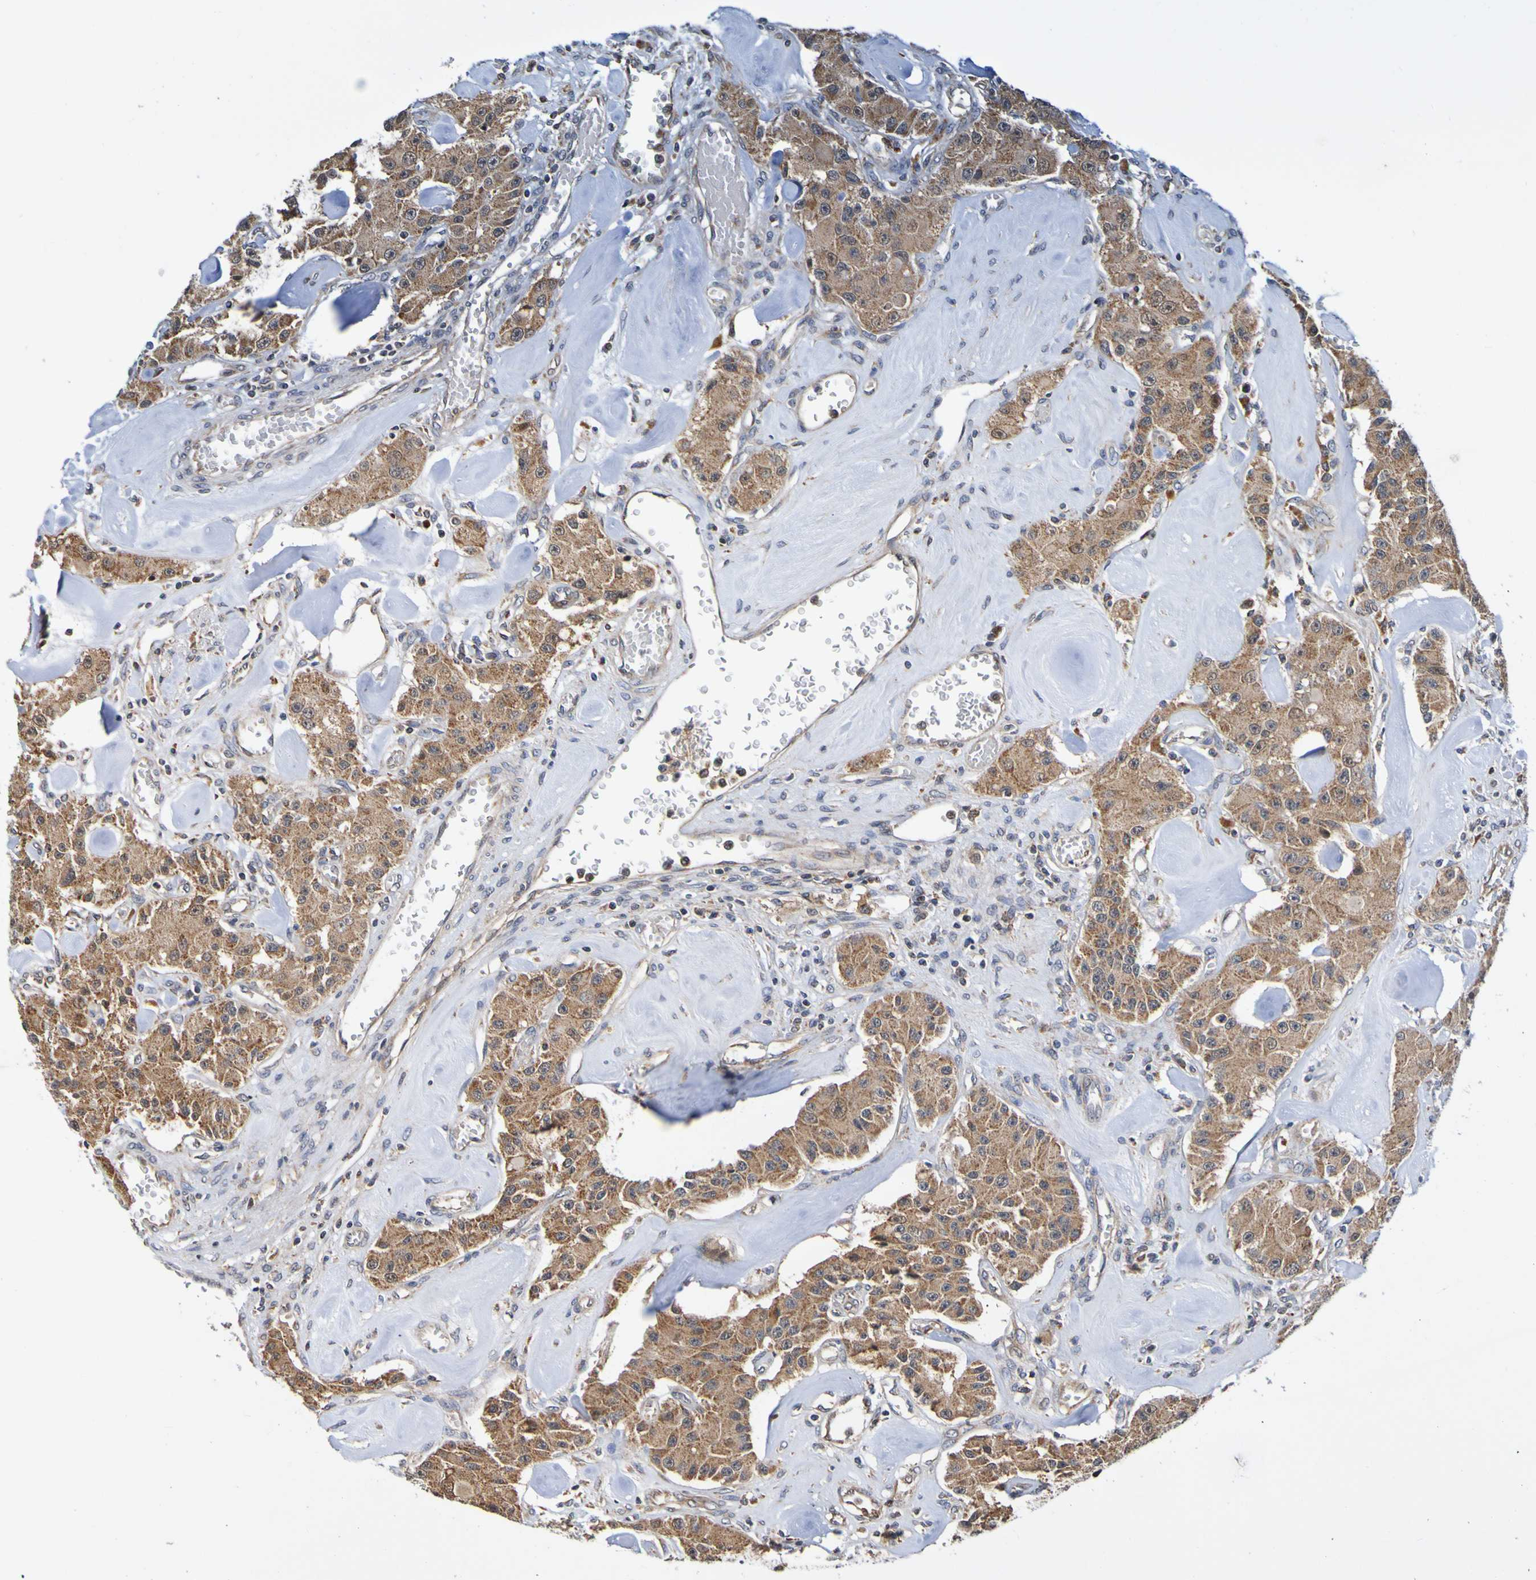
{"staining": {"intensity": "moderate", "quantity": ">75%", "location": "cytoplasmic/membranous"}, "tissue": "carcinoid", "cell_type": "Tumor cells", "image_type": "cancer", "snomed": [{"axis": "morphology", "description": "Carcinoid, malignant, NOS"}, {"axis": "topography", "description": "Pancreas"}], "caption": "This is a histology image of immunohistochemistry (IHC) staining of malignant carcinoid, which shows moderate staining in the cytoplasmic/membranous of tumor cells.", "gene": "AXIN1", "patient": {"sex": "male", "age": 41}}